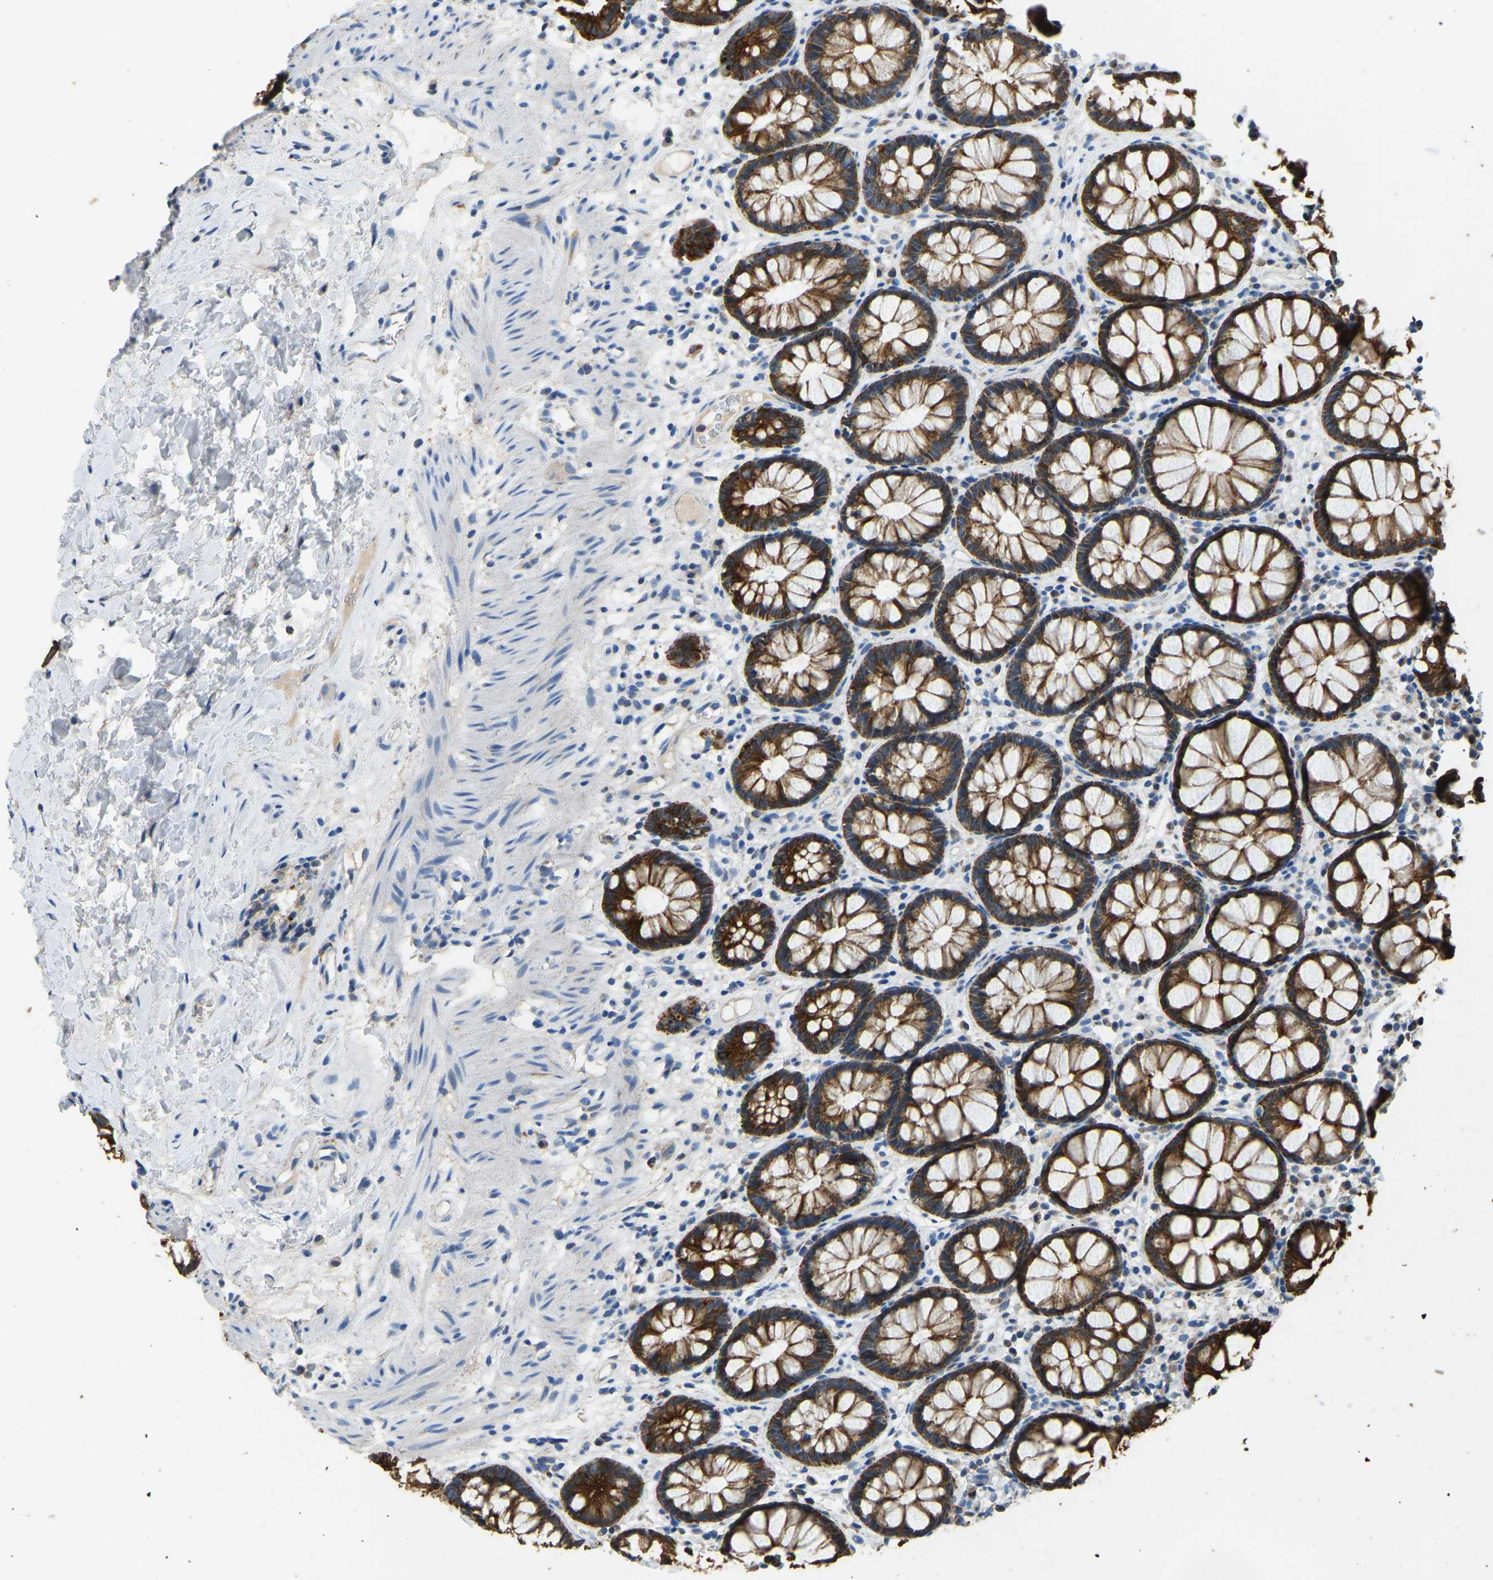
{"staining": {"intensity": "strong", "quantity": ">75%", "location": "cytoplasmic/membranous"}, "tissue": "rectum", "cell_type": "Glandular cells", "image_type": "normal", "snomed": [{"axis": "morphology", "description": "Normal tissue, NOS"}, {"axis": "topography", "description": "Rectum"}], "caption": "Protein staining by IHC exhibits strong cytoplasmic/membranous positivity in about >75% of glandular cells in normal rectum.", "gene": "ZNF200", "patient": {"sex": "male", "age": 64}}